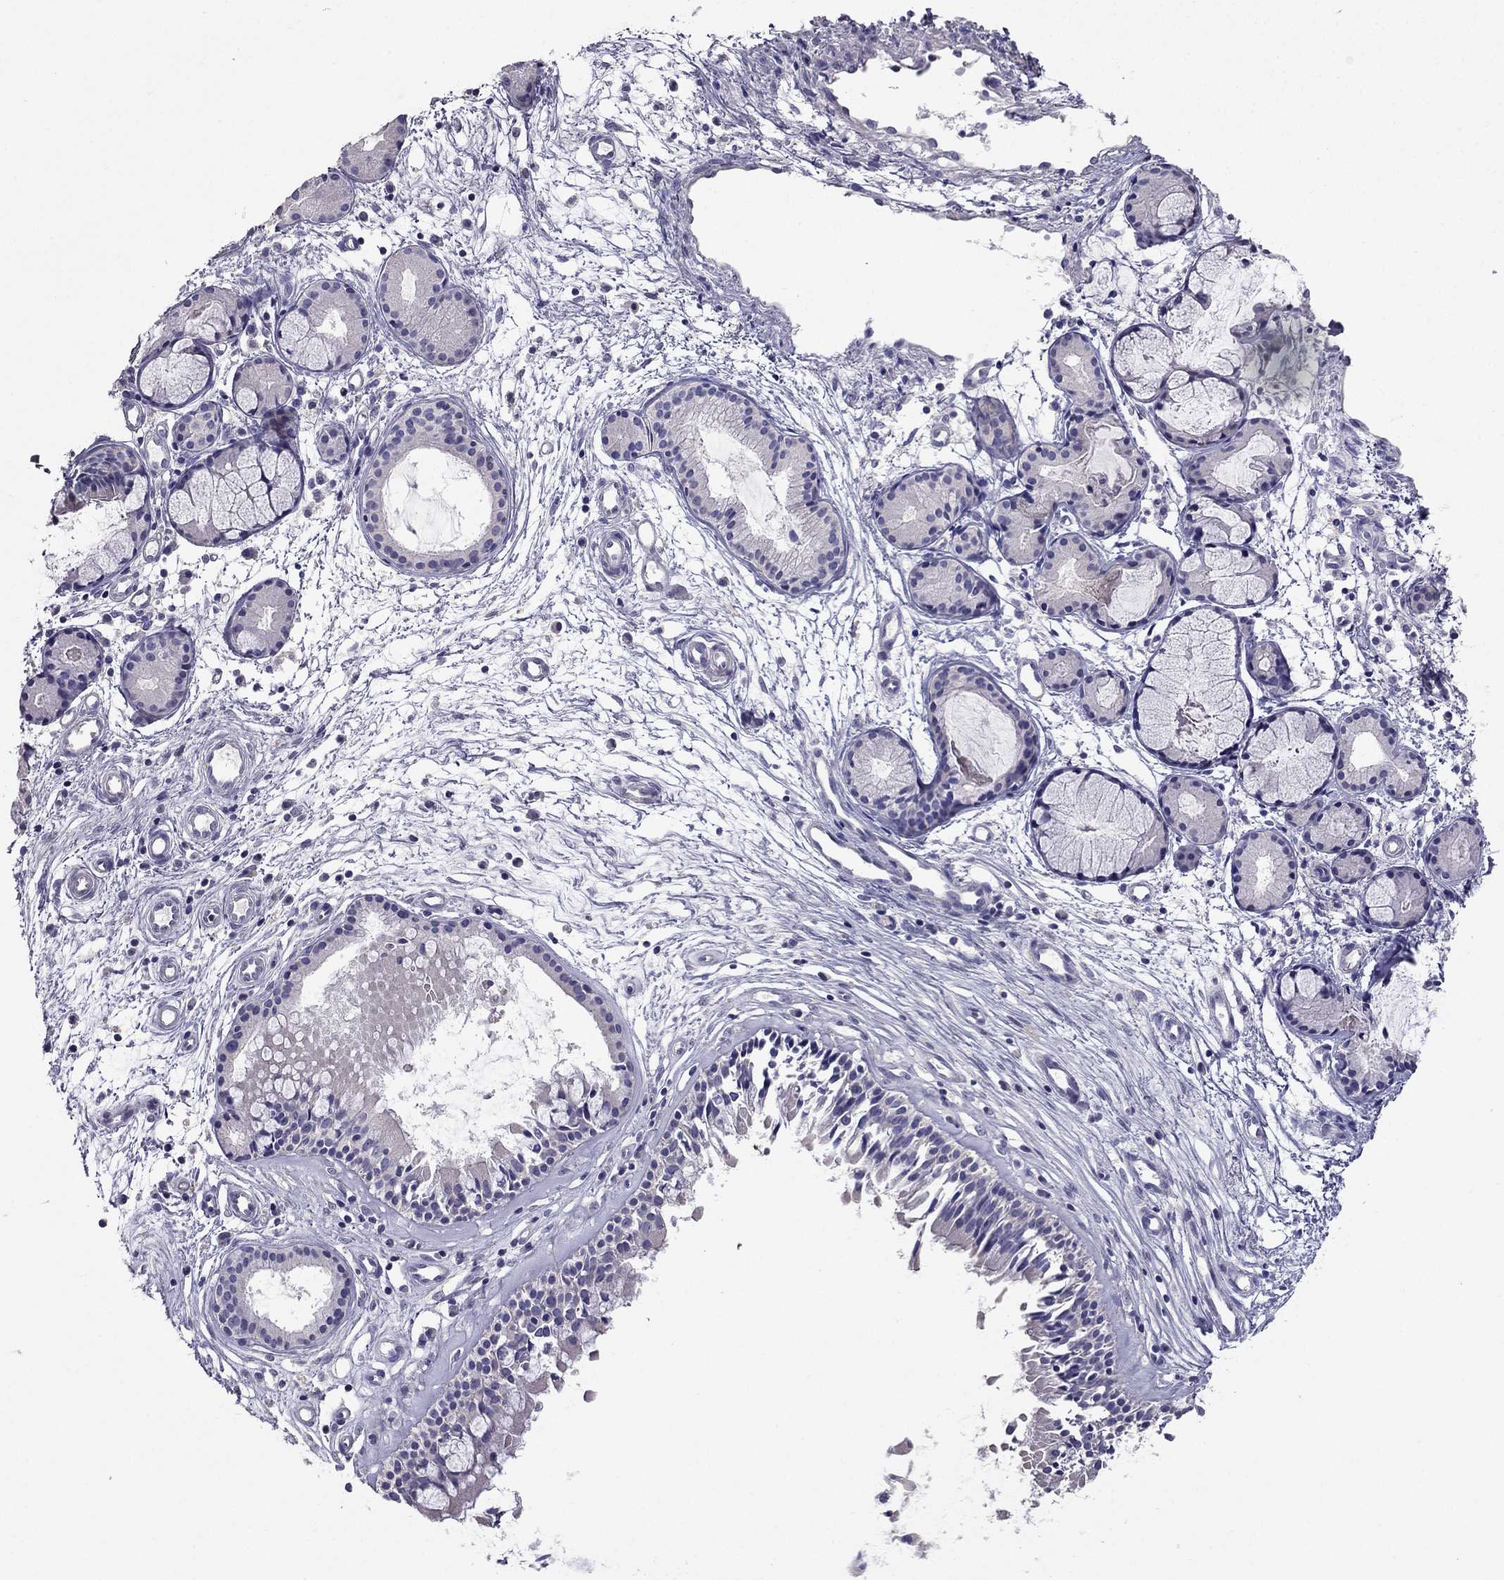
{"staining": {"intensity": "weak", "quantity": "<25%", "location": "cytoplasmic/membranous"}, "tissue": "nasopharynx", "cell_type": "Respiratory epithelial cells", "image_type": "normal", "snomed": [{"axis": "morphology", "description": "Normal tissue, NOS"}, {"axis": "topography", "description": "Nasopharynx"}], "caption": "Immunohistochemistry photomicrograph of normal nasopharynx: nasopharynx stained with DAB (3,3'-diaminobenzidine) displays no significant protein positivity in respiratory epithelial cells.", "gene": "AS3MT", "patient": {"sex": "female", "age": 47}}